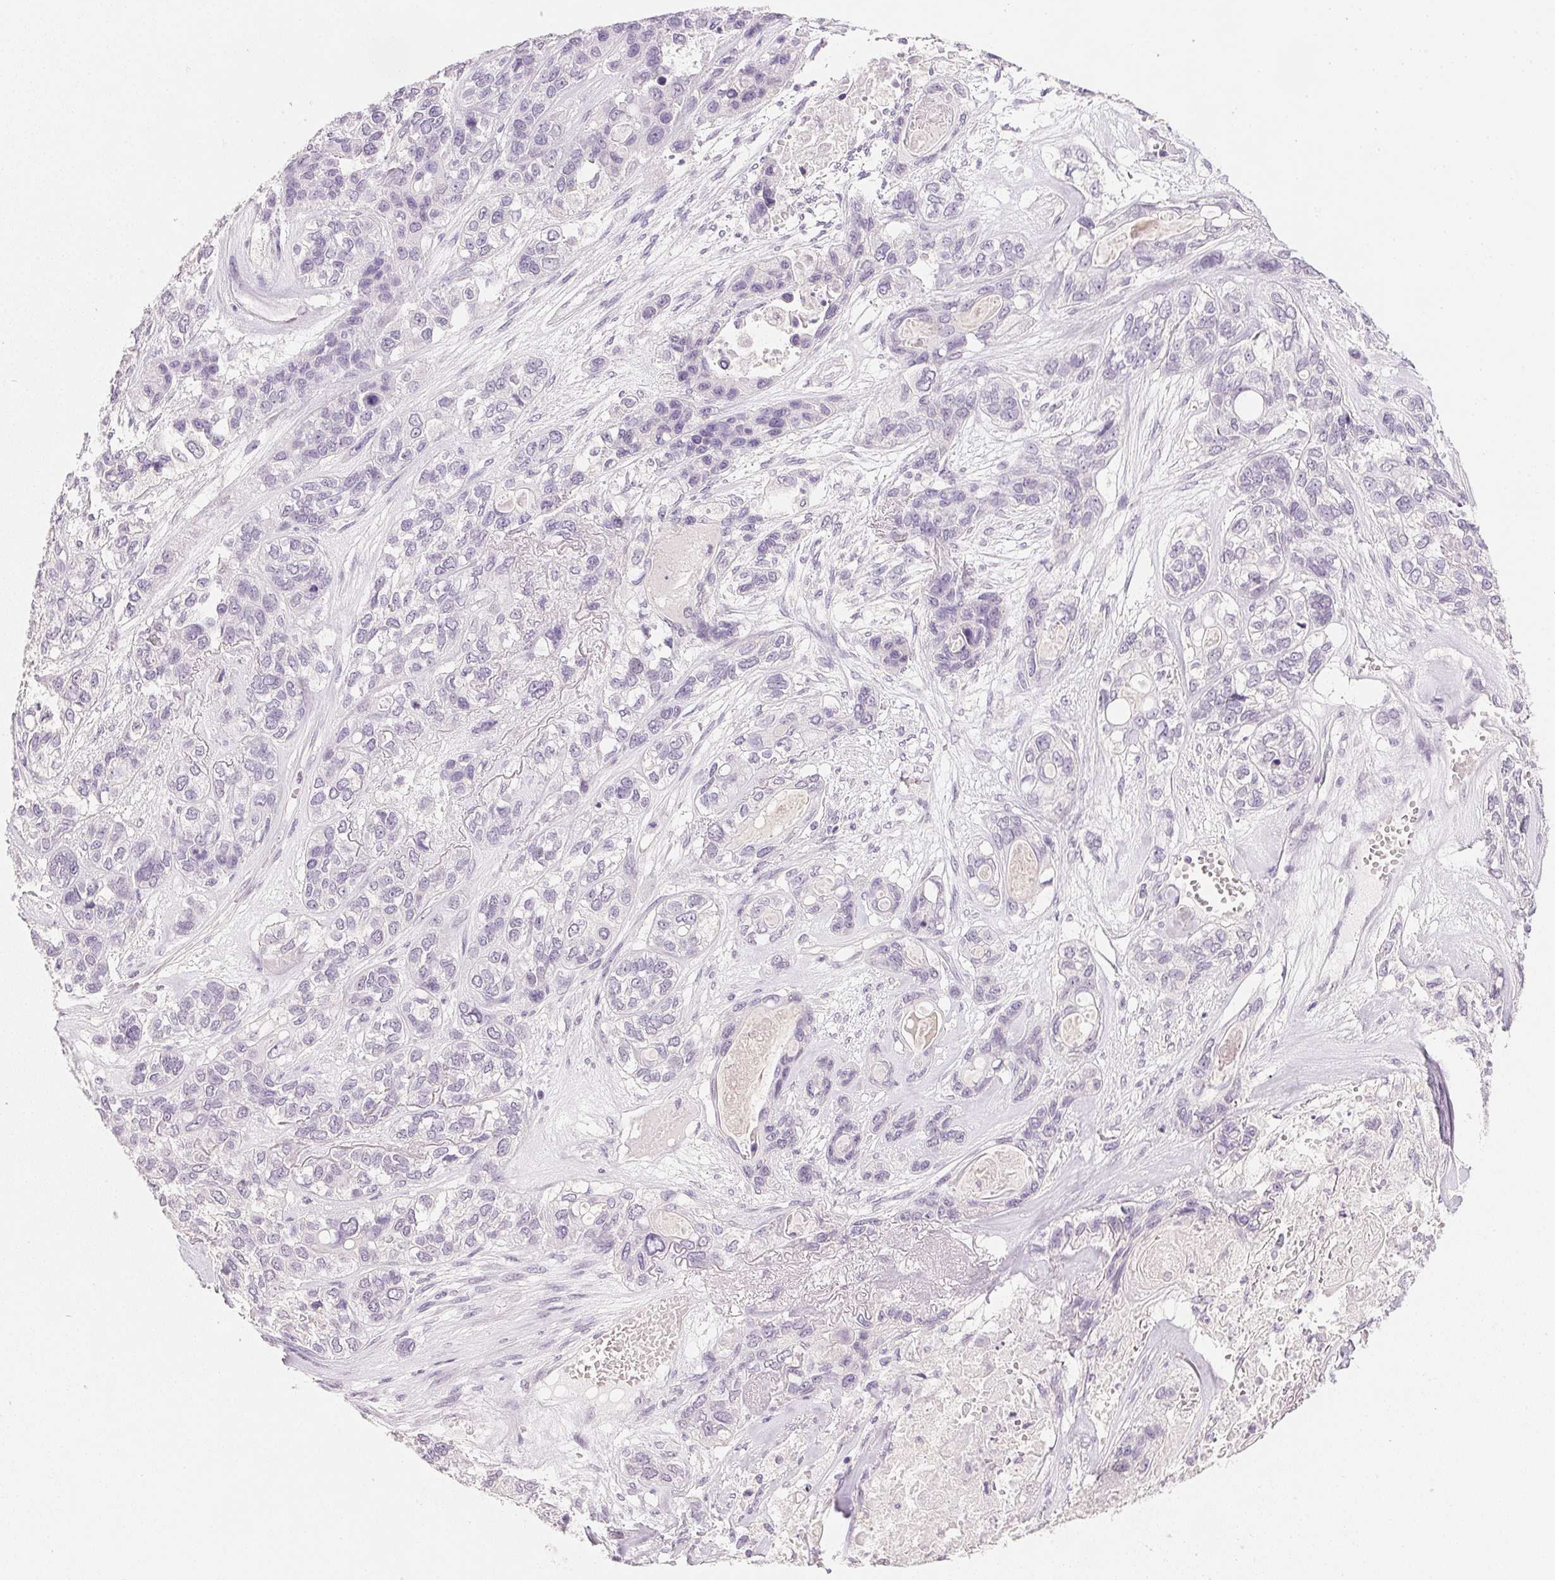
{"staining": {"intensity": "negative", "quantity": "none", "location": "none"}, "tissue": "lung cancer", "cell_type": "Tumor cells", "image_type": "cancer", "snomed": [{"axis": "morphology", "description": "Squamous cell carcinoma, NOS"}, {"axis": "topography", "description": "Lung"}], "caption": "This is an immunohistochemistry micrograph of human lung cancer (squamous cell carcinoma). There is no positivity in tumor cells.", "gene": "IGFBP1", "patient": {"sex": "female", "age": 70}}